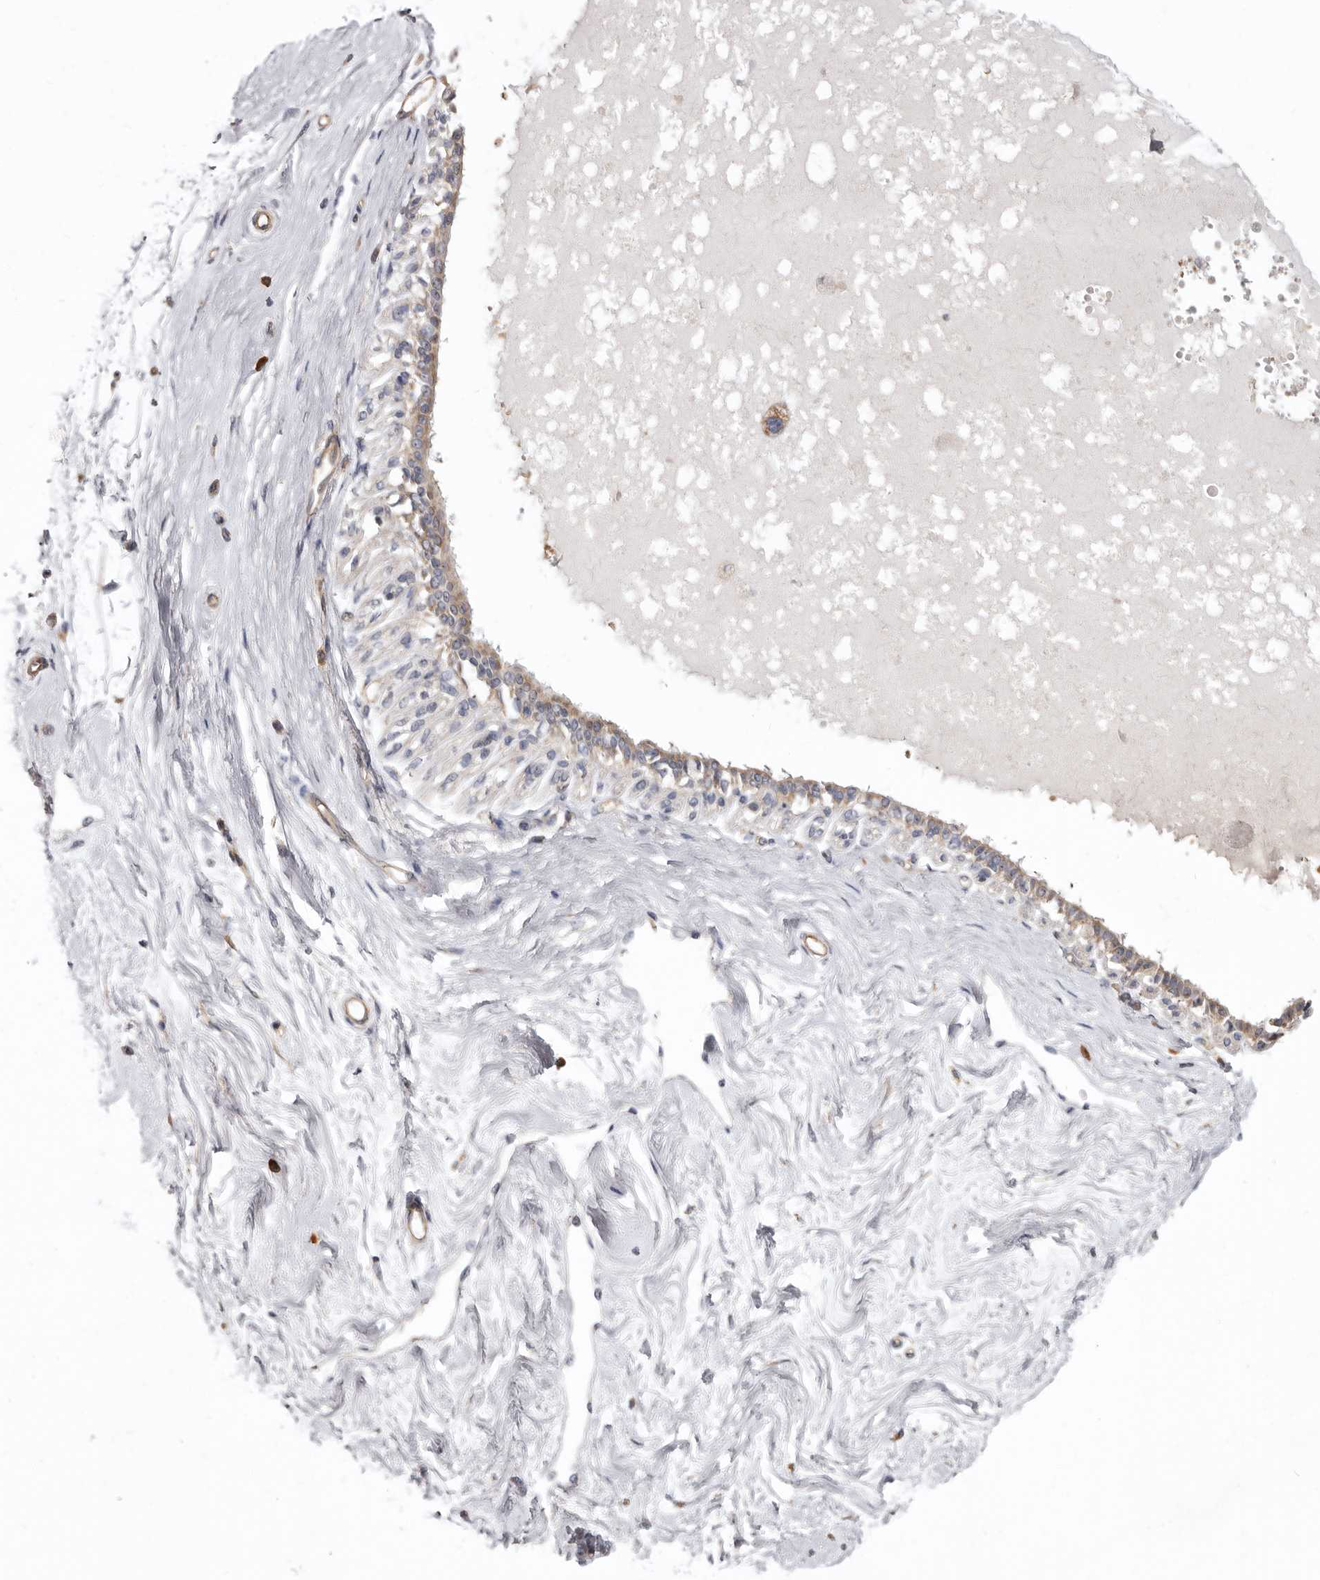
{"staining": {"intensity": "negative", "quantity": "none", "location": "none"}, "tissue": "breast", "cell_type": "Adipocytes", "image_type": "normal", "snomed": [{"axis": "morphology", "description": "Normal tissue, NOS"}, {"axis": "topography", "description": "Breast"}], "caption": "The IHC histopathology image has no significant expression in adipocytes of breast. (Immunohistochemistry, brightfield microscopy, high magnification).", "gene": "FMO2", "patient": {"sex": "female", "age": 45}}